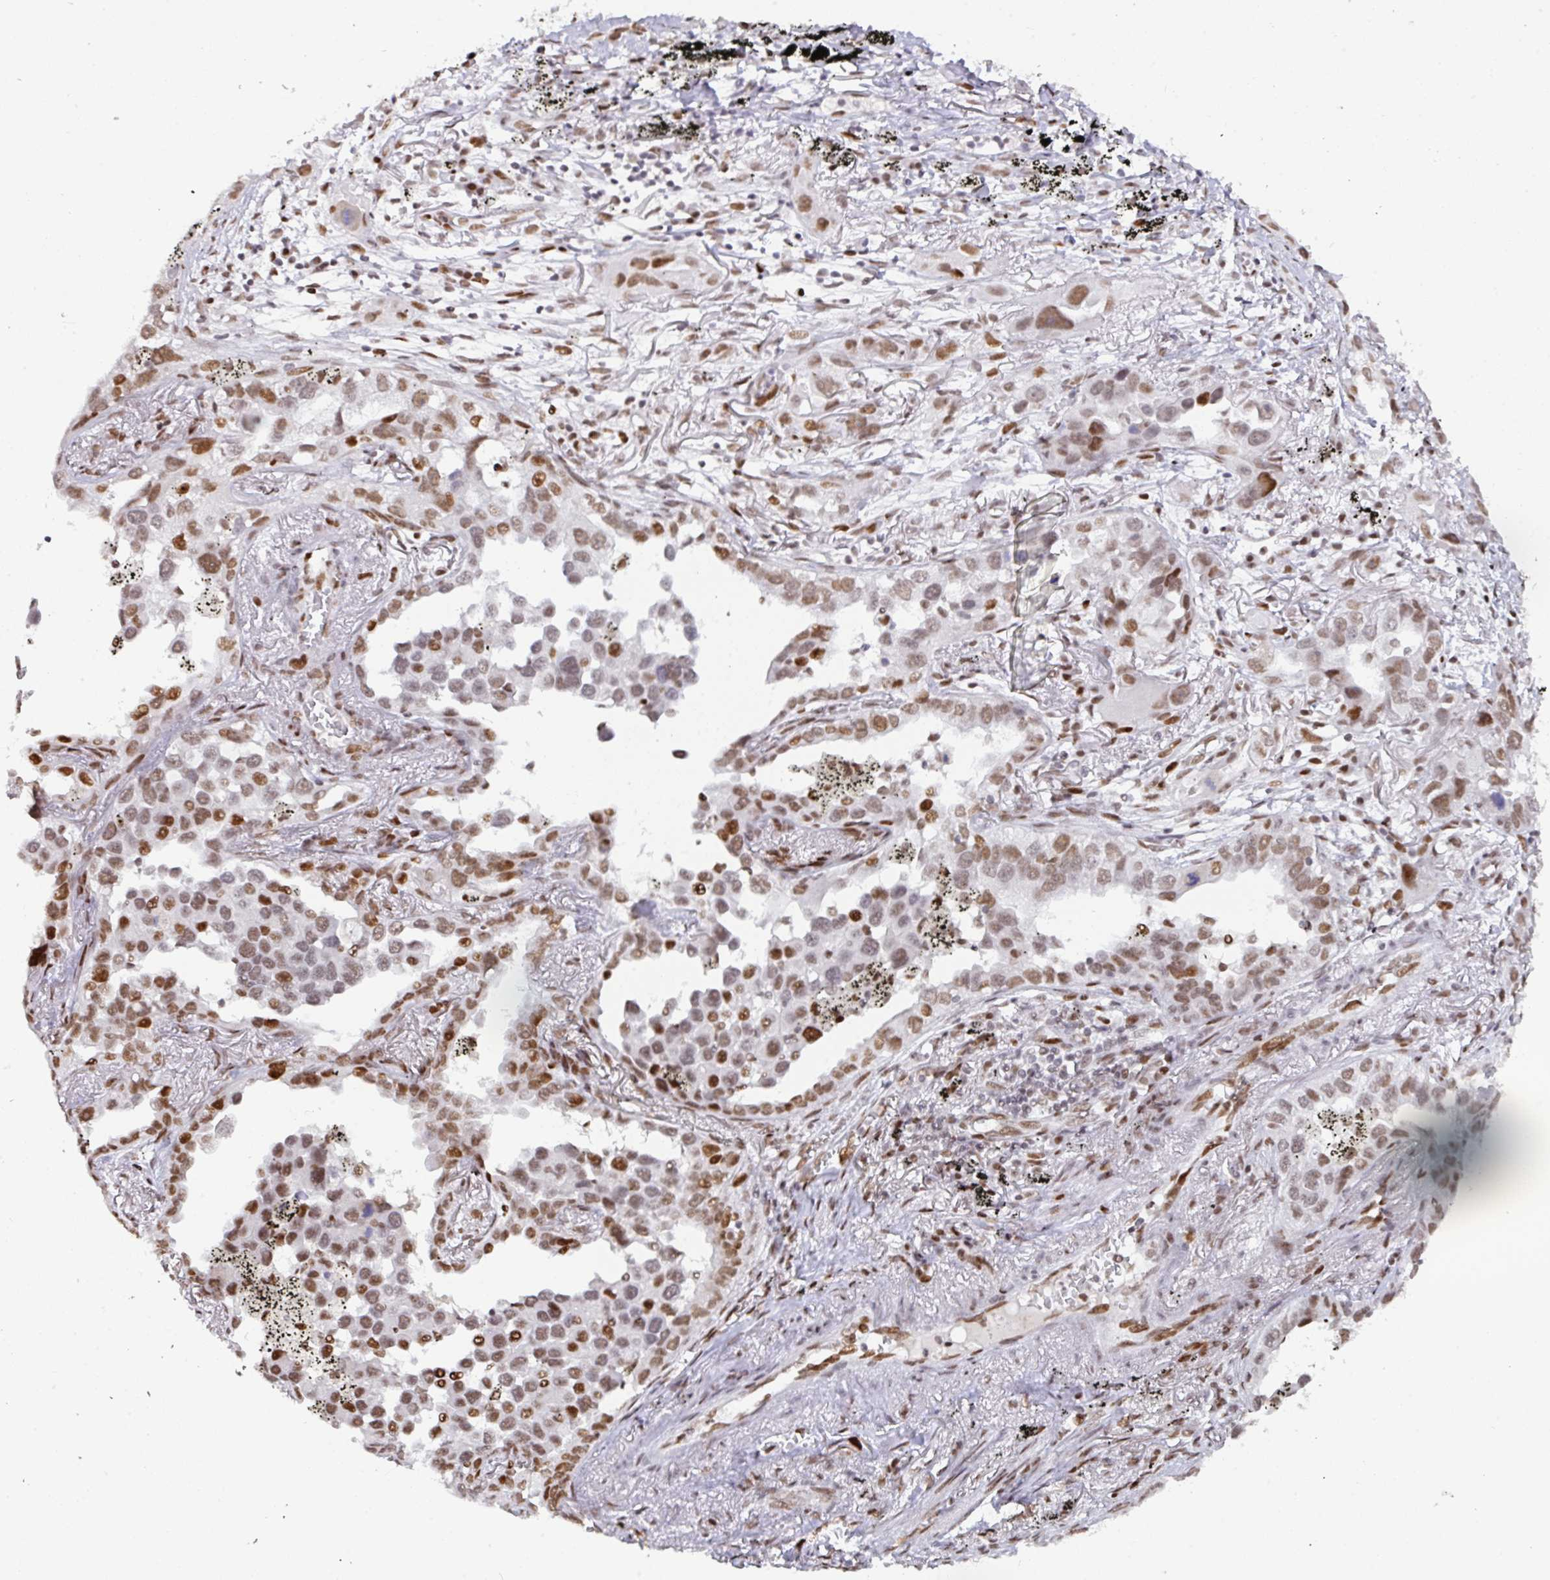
{"staining": {"intensity": "moderate", "quantity": ">75%", "location": "nuclear"}, "tissue": "lung cancer", "cell_type": "Tumor cells", "image_type": "cancer", "snomed": [{"axis": "morphology", "description": "Adenocarcinoma, NOS"}, {"axis": "topography", "description": "Lung"}], "caption": "A histopathology image of human adenocarcinoma (lung) stained for a protein exhibits moderate nuclear brown staining in tumor cells. (Brightfield microscopy of DAB IHC at high magnification).", "gene": "CLP1", "patient": {"sex": "male", "age": 67}}